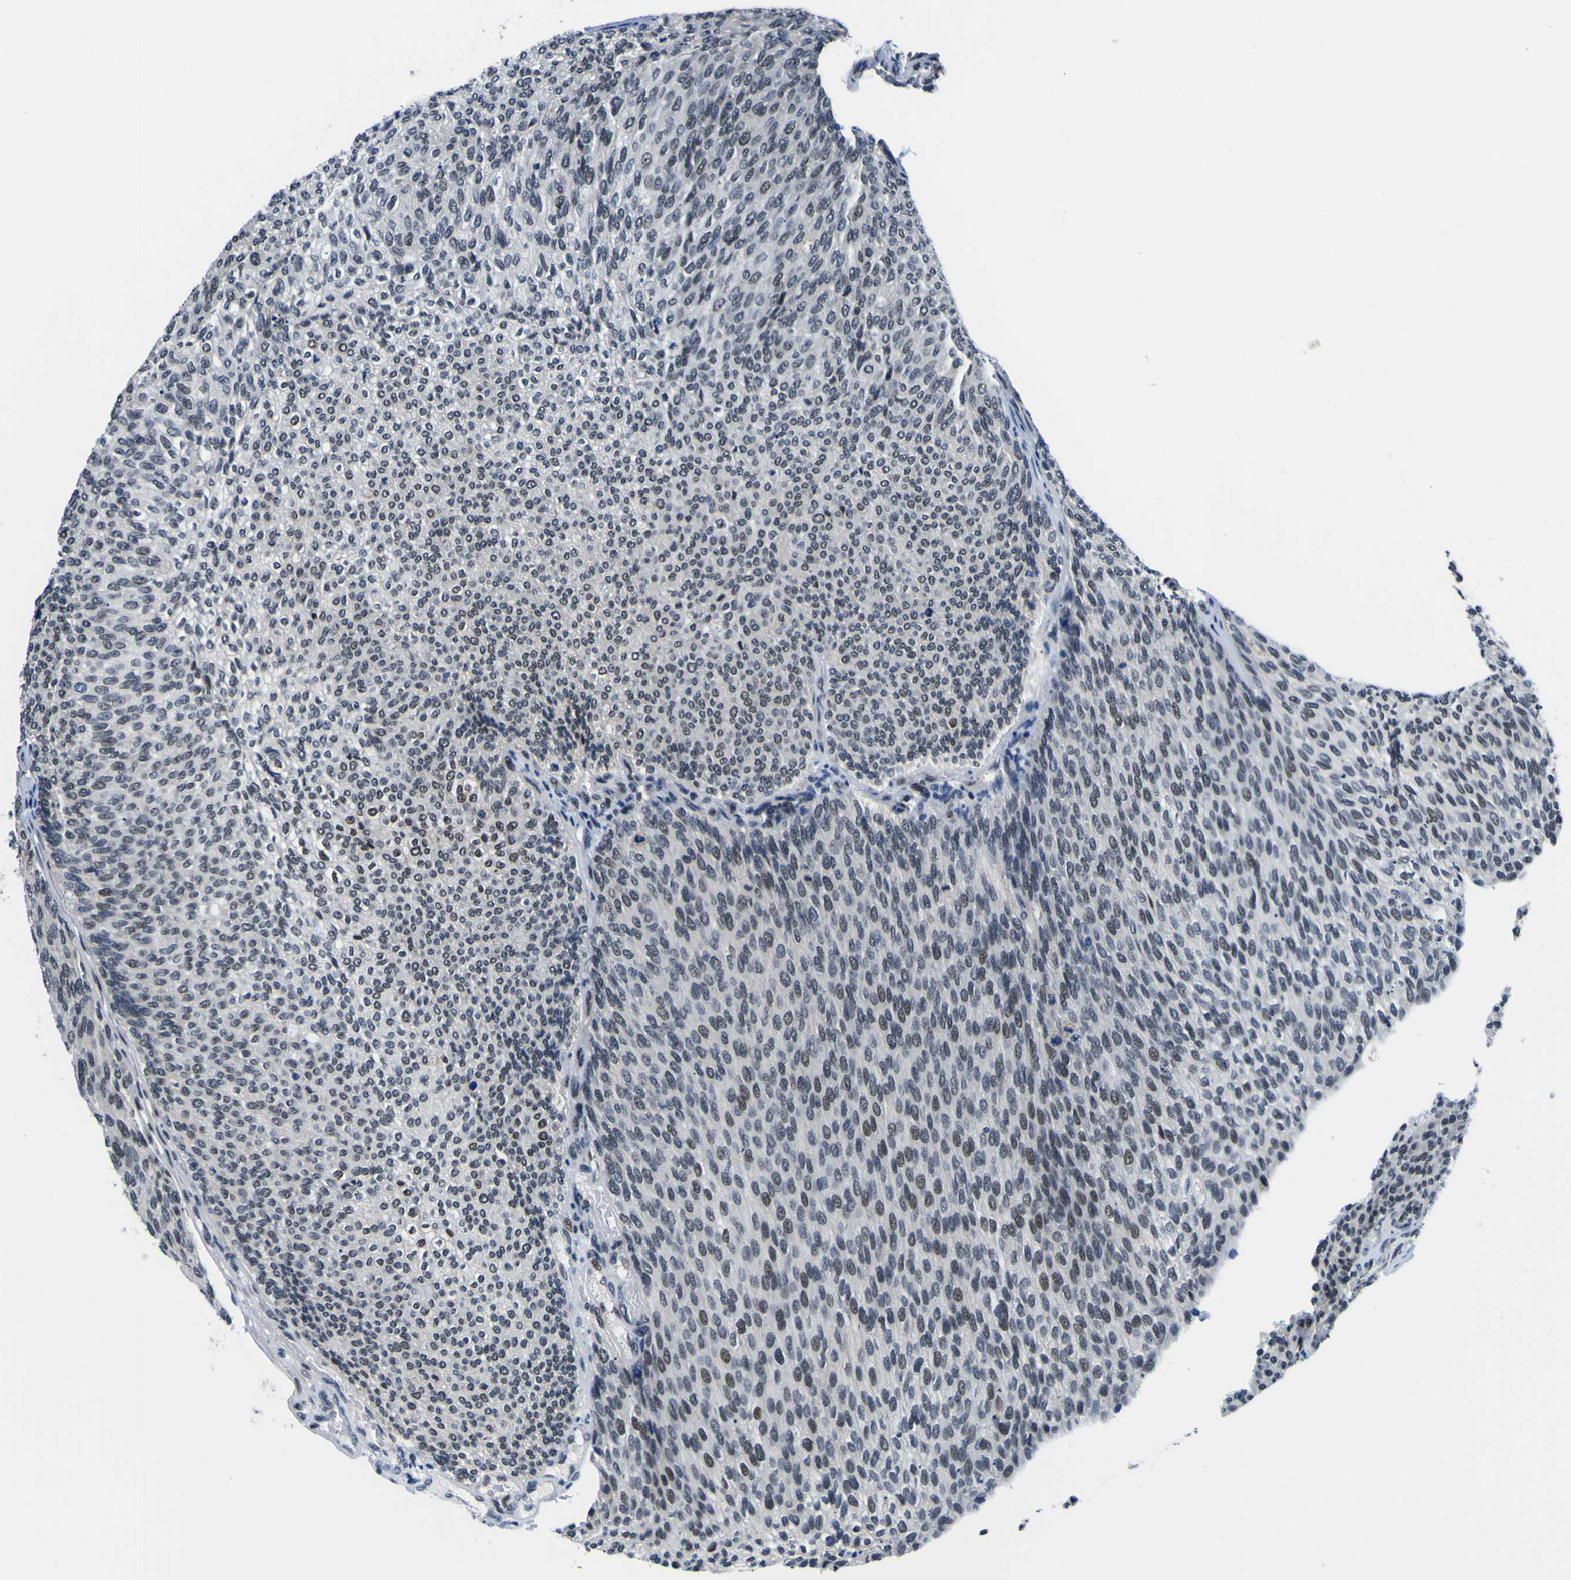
{"staining": {"intensity": "weak", "quantity": "<25%", "location": "nuclear"}, "tissue": "urothelial cancer", "cell_type": "Tumor cells", "image_type": "cancer", "snomed": [{"axis": "morphology", "description": "Urothelial carcinoma, Low grade"}, {"axis": "topography", "description": "Urinary bladder"}], "caption": "A micrograph of human urothelial carcinoma (low-grade) is negative for staining in tumor cells.", "gene": "CUL4B", "patient": {"sex": "female", "age": 79}}